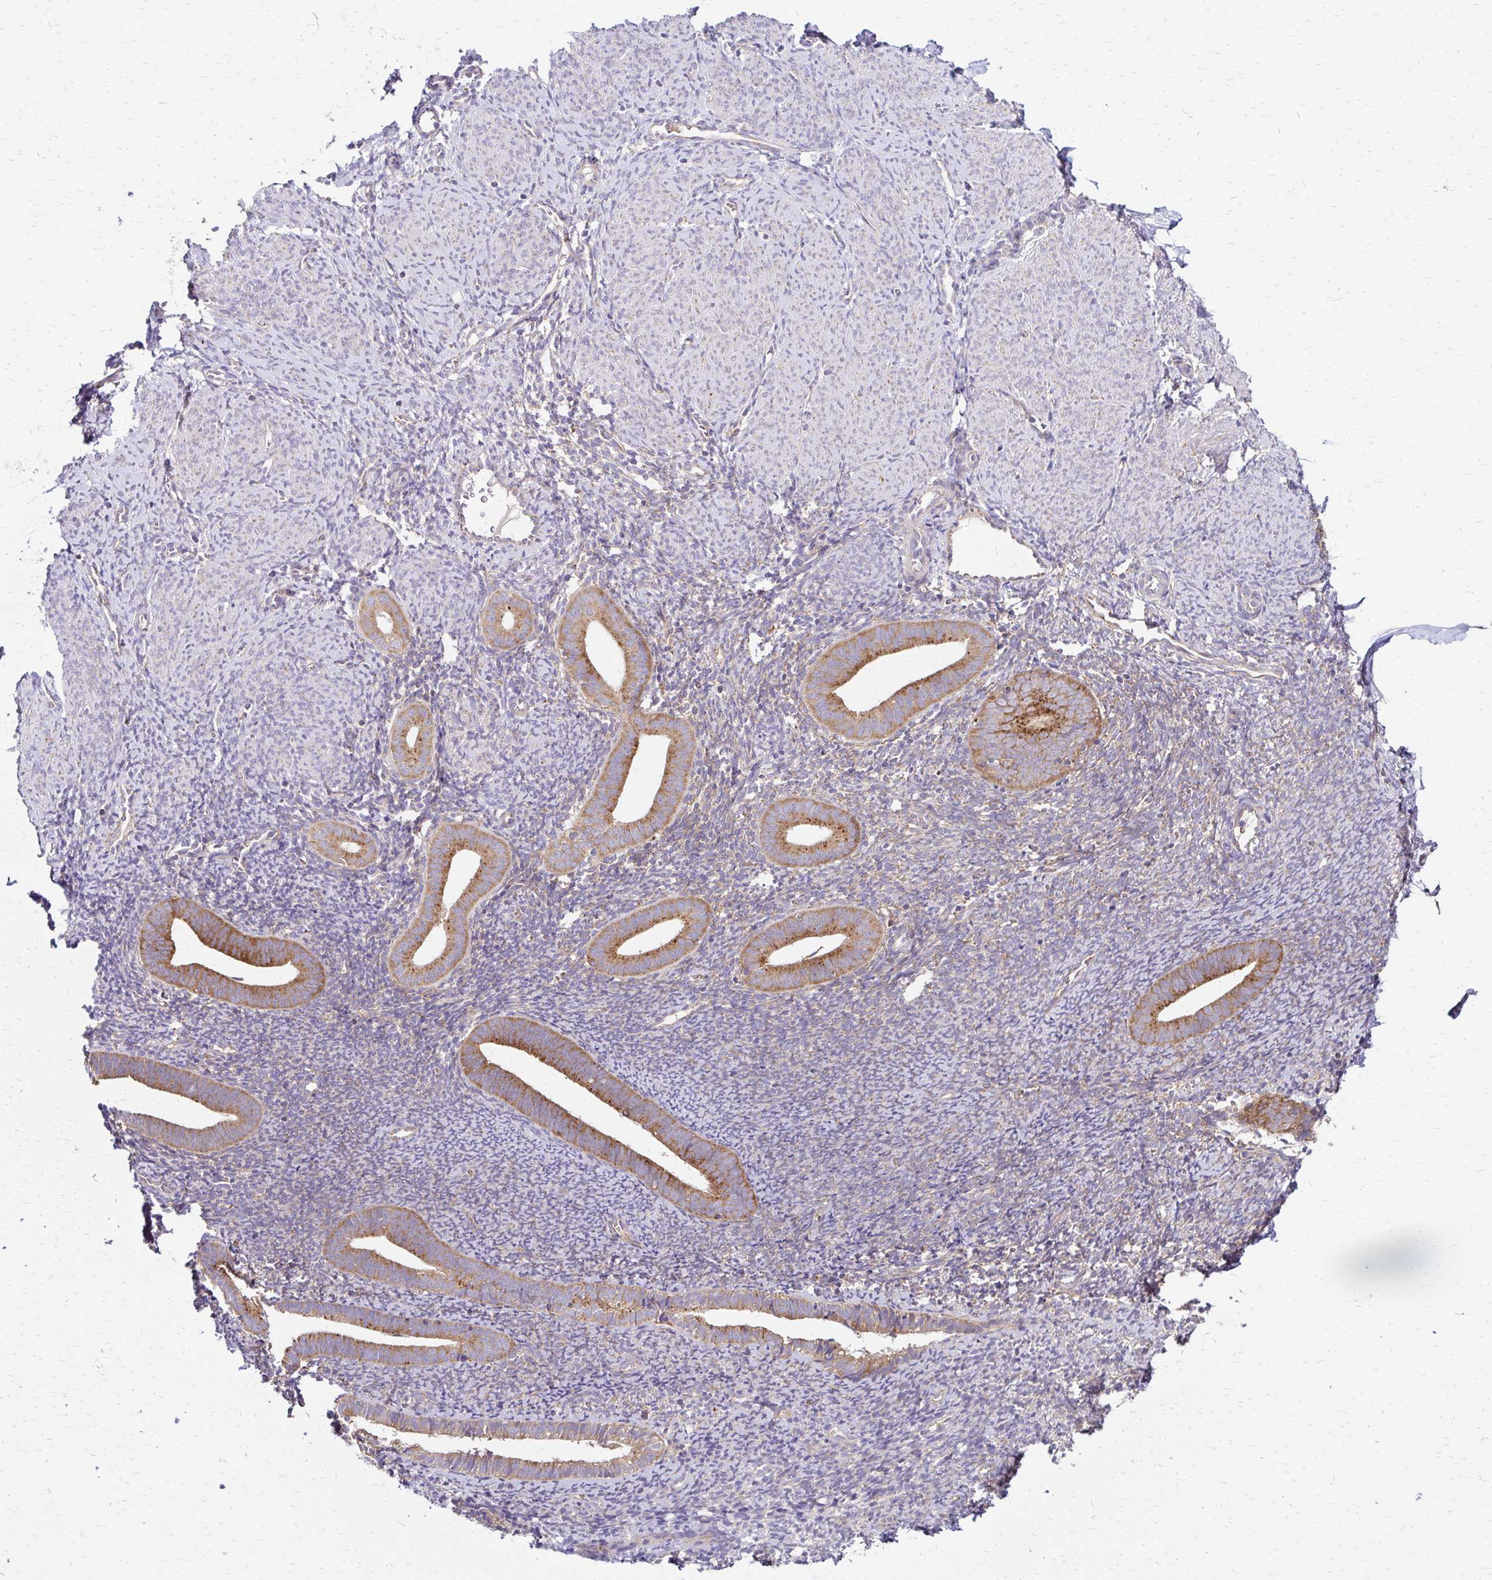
{"staining": {"intensity": "moderate", "quantity": "25%-75%", "location": "cytoplasmic/membranous"}, "tissue": "endometrium", "cell_type": "Cells in endometrial stroma", "image_type": "normal", "snomed": [{"axis": "morphology", "description": "Normal tissue, NOS"}, {"axis": "topography", "description": "Endometrium"}], "caption": "Moderate cytoplasmic/membranous staining is seen in about 25%-75% of cells in endometrial stroma in normal endometrium. (brown staining indicates protein expression, while blue staining denotes nuclei).", "gene": "IDUA", "patient": {"sex": "female", "age": 39}}